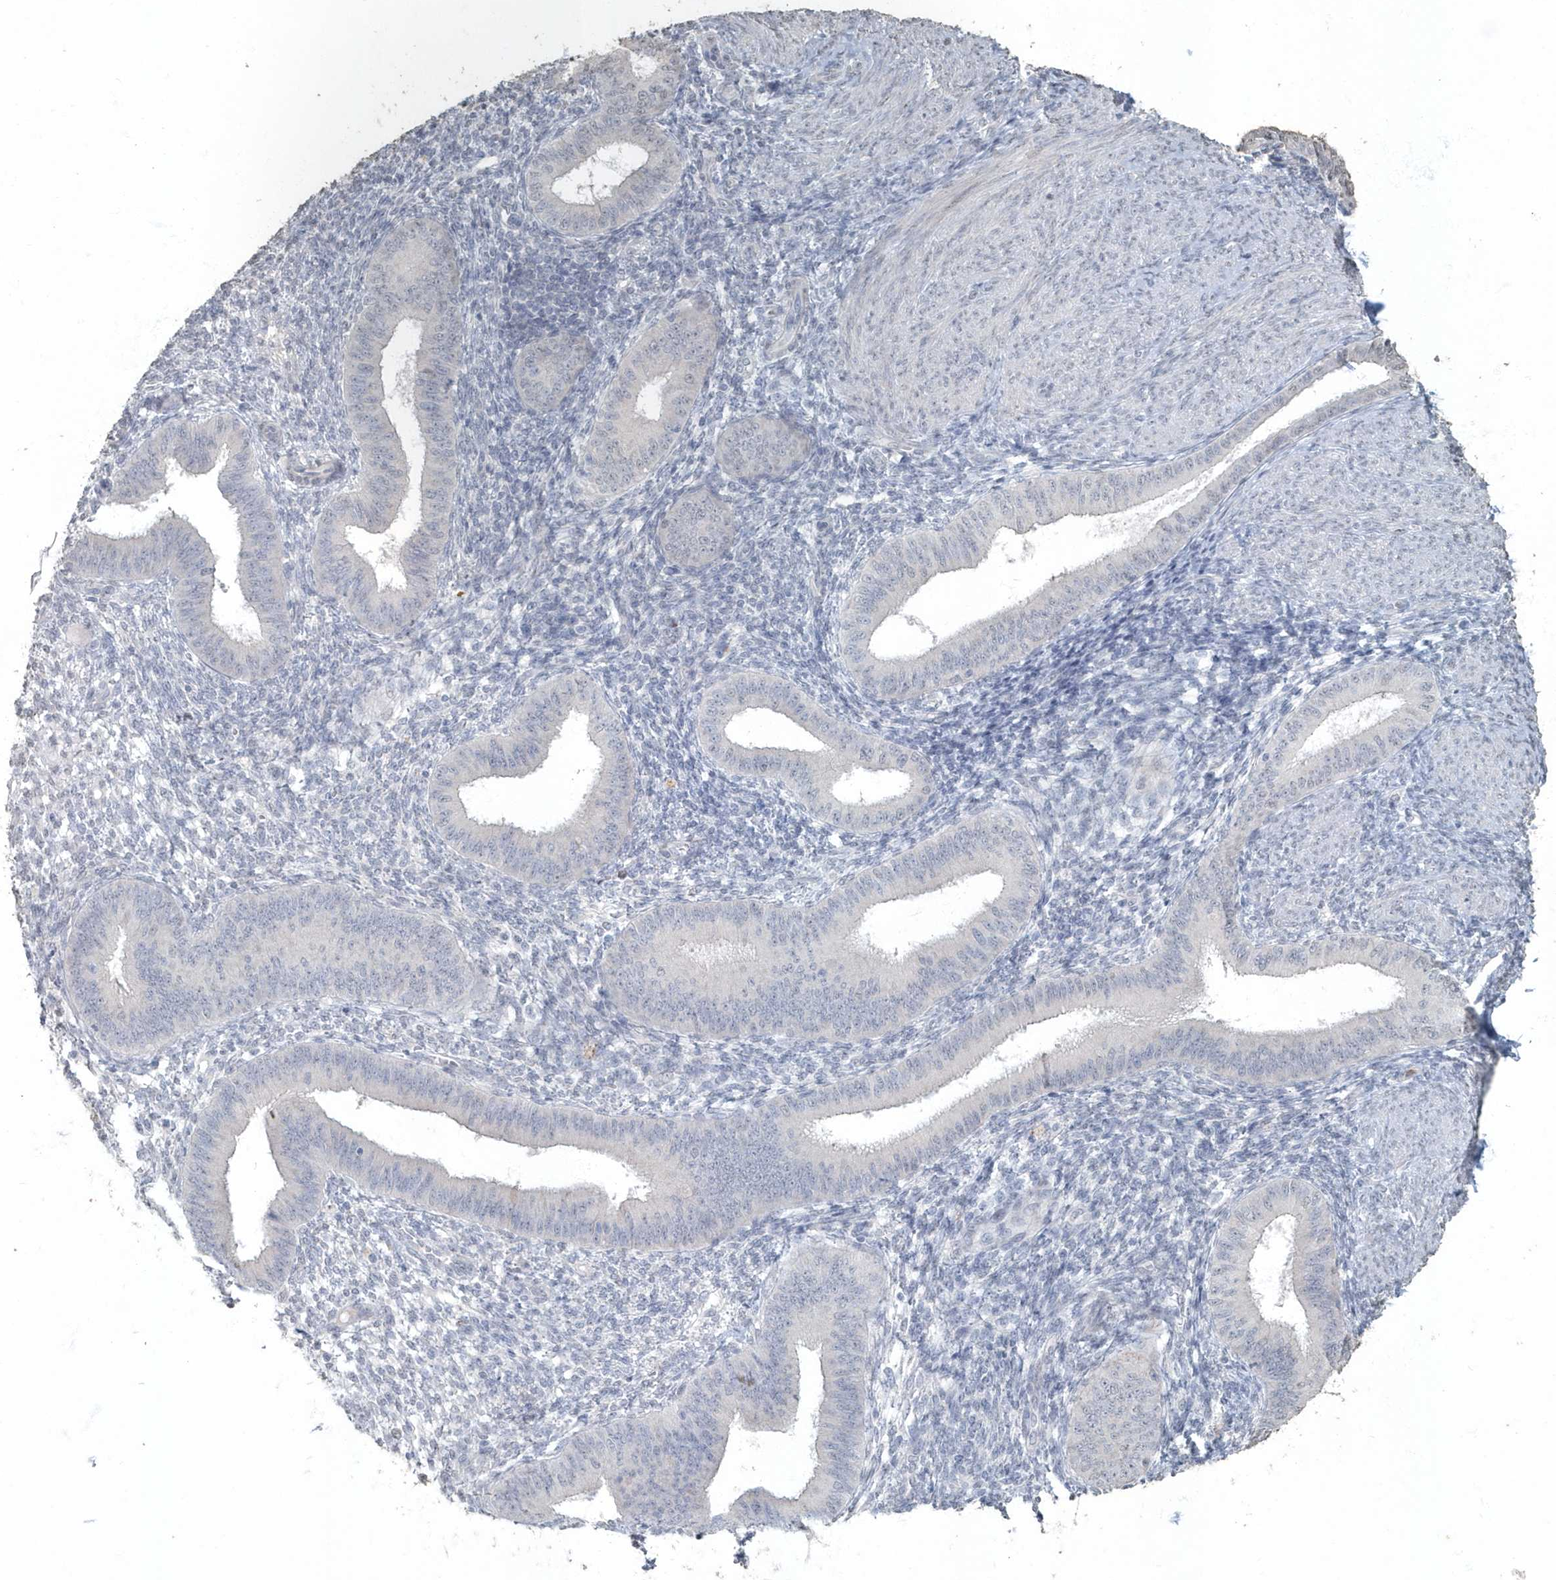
{"staining": {"intensity": "negative", "quantity": "none", "location": "none"}, "tissue": "endometrium", "cell_type": "Cells in endometrial stroma", "image_type": "normal", "snomed": [{"axis": "morphology", "description": "Normal tissue, NOS"}, {"axis": "topography", "description": "Uterus"}, {"axis": "topography", "description": "Endometrium"}], "caption": "Immunohistochemistry (IHC) histopathology image of benign endometrium: endometrium stained with DAB (3,3'-diaminobenzidine) reveals no significant protein positivity in cells in endometrial stroma.", "gene": "MYOT", "patient": {"sex": "female", "age": 48}}